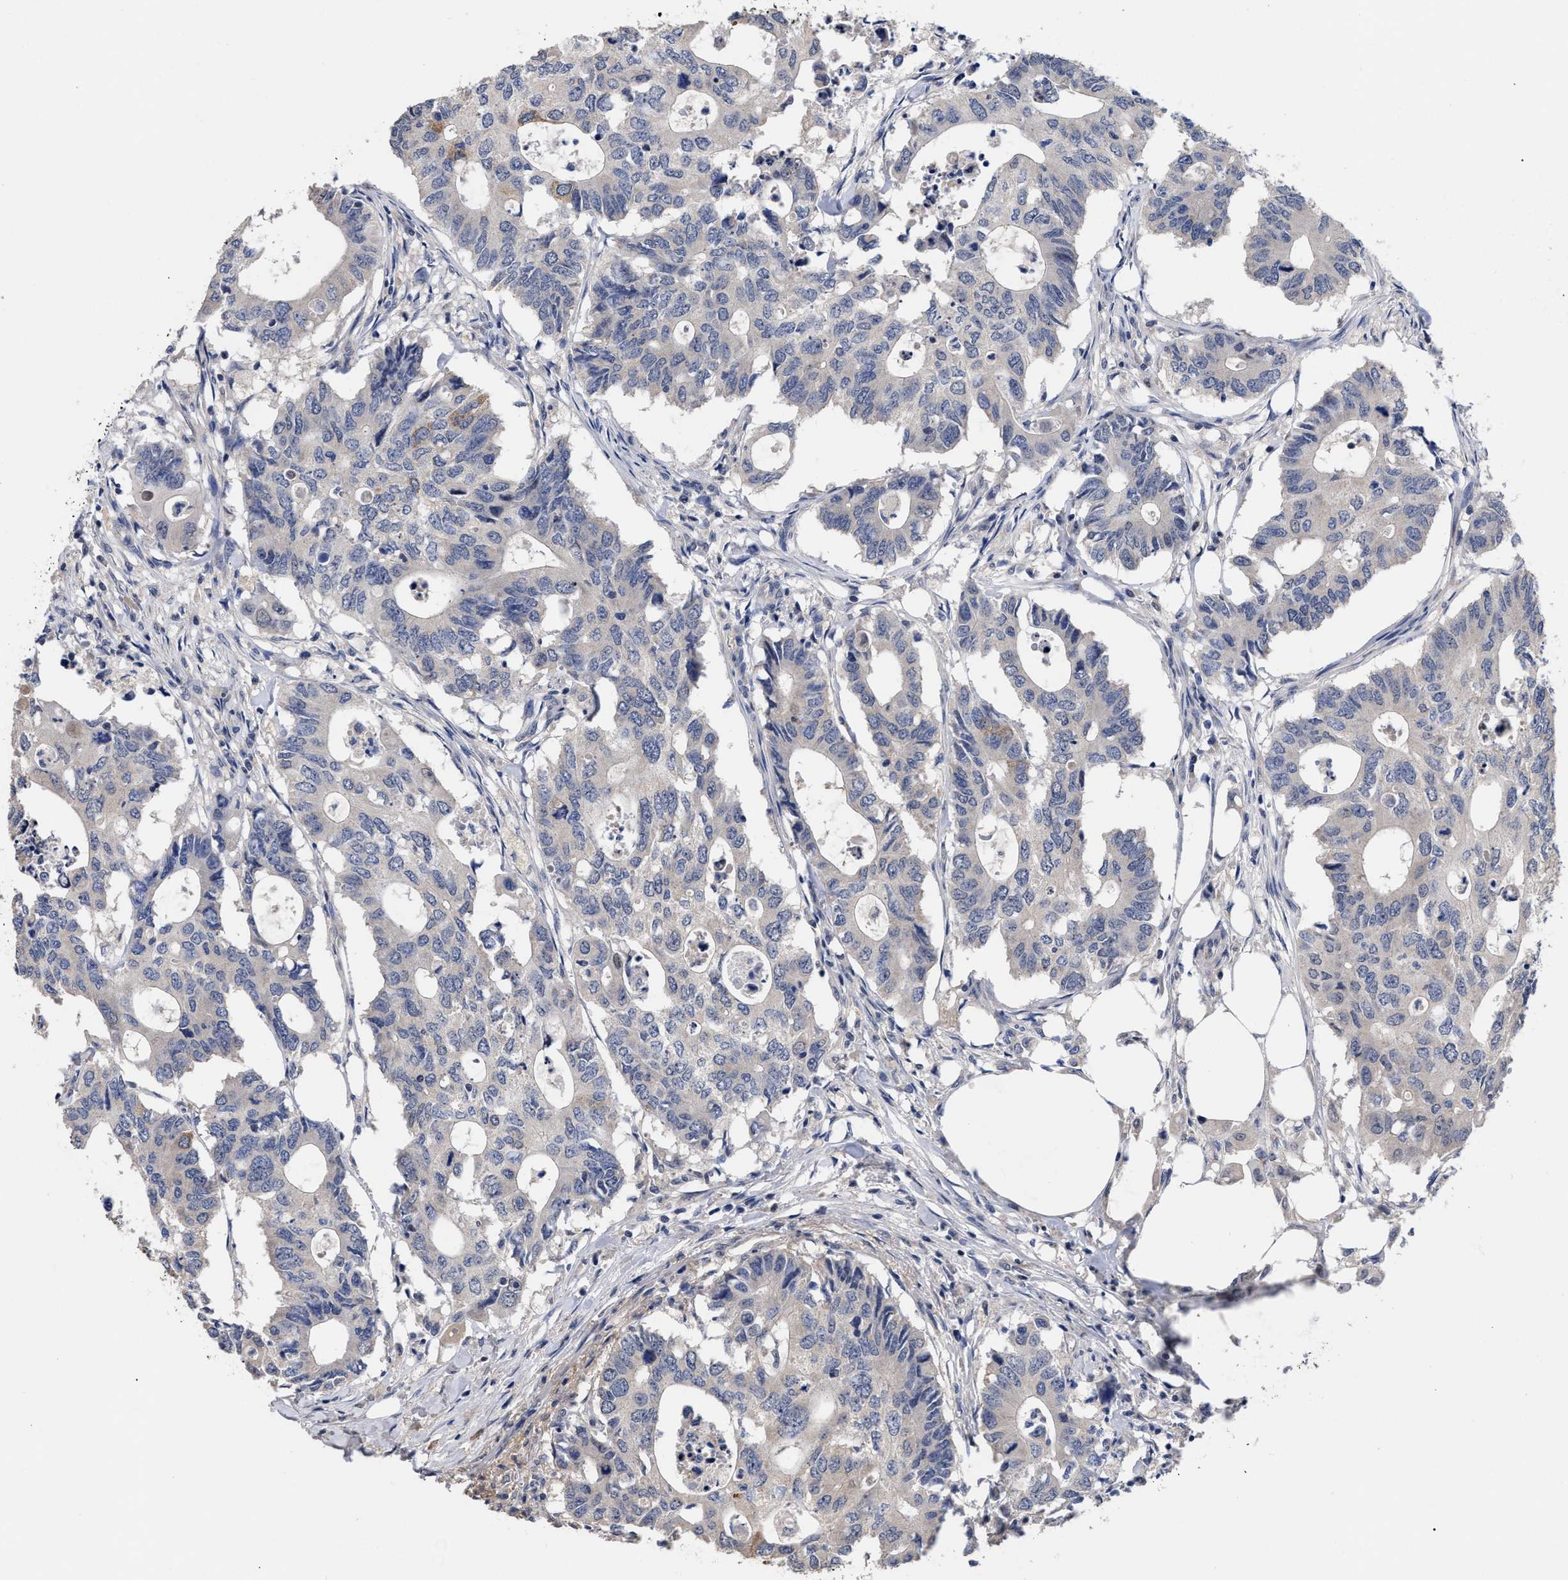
{"staining": {"intensity": "negative", "quantity": "none", "location": "none"}, "tissue": "colorectal cancer", "cell_type": "Tumor cells", "image_type": "cancer", "snomed": [{"axis": "morphology", "description": "Adenocarcinoma, NOS"}, {"axis": "topography", "description": "Colon"}], "caption": "Immunohistochemical staining of human adenocarcinoma (colorectal) shows no significant expression in tumor cells.", "gene": "CCN5", "patient": {"sex": "male", "age": 71}}